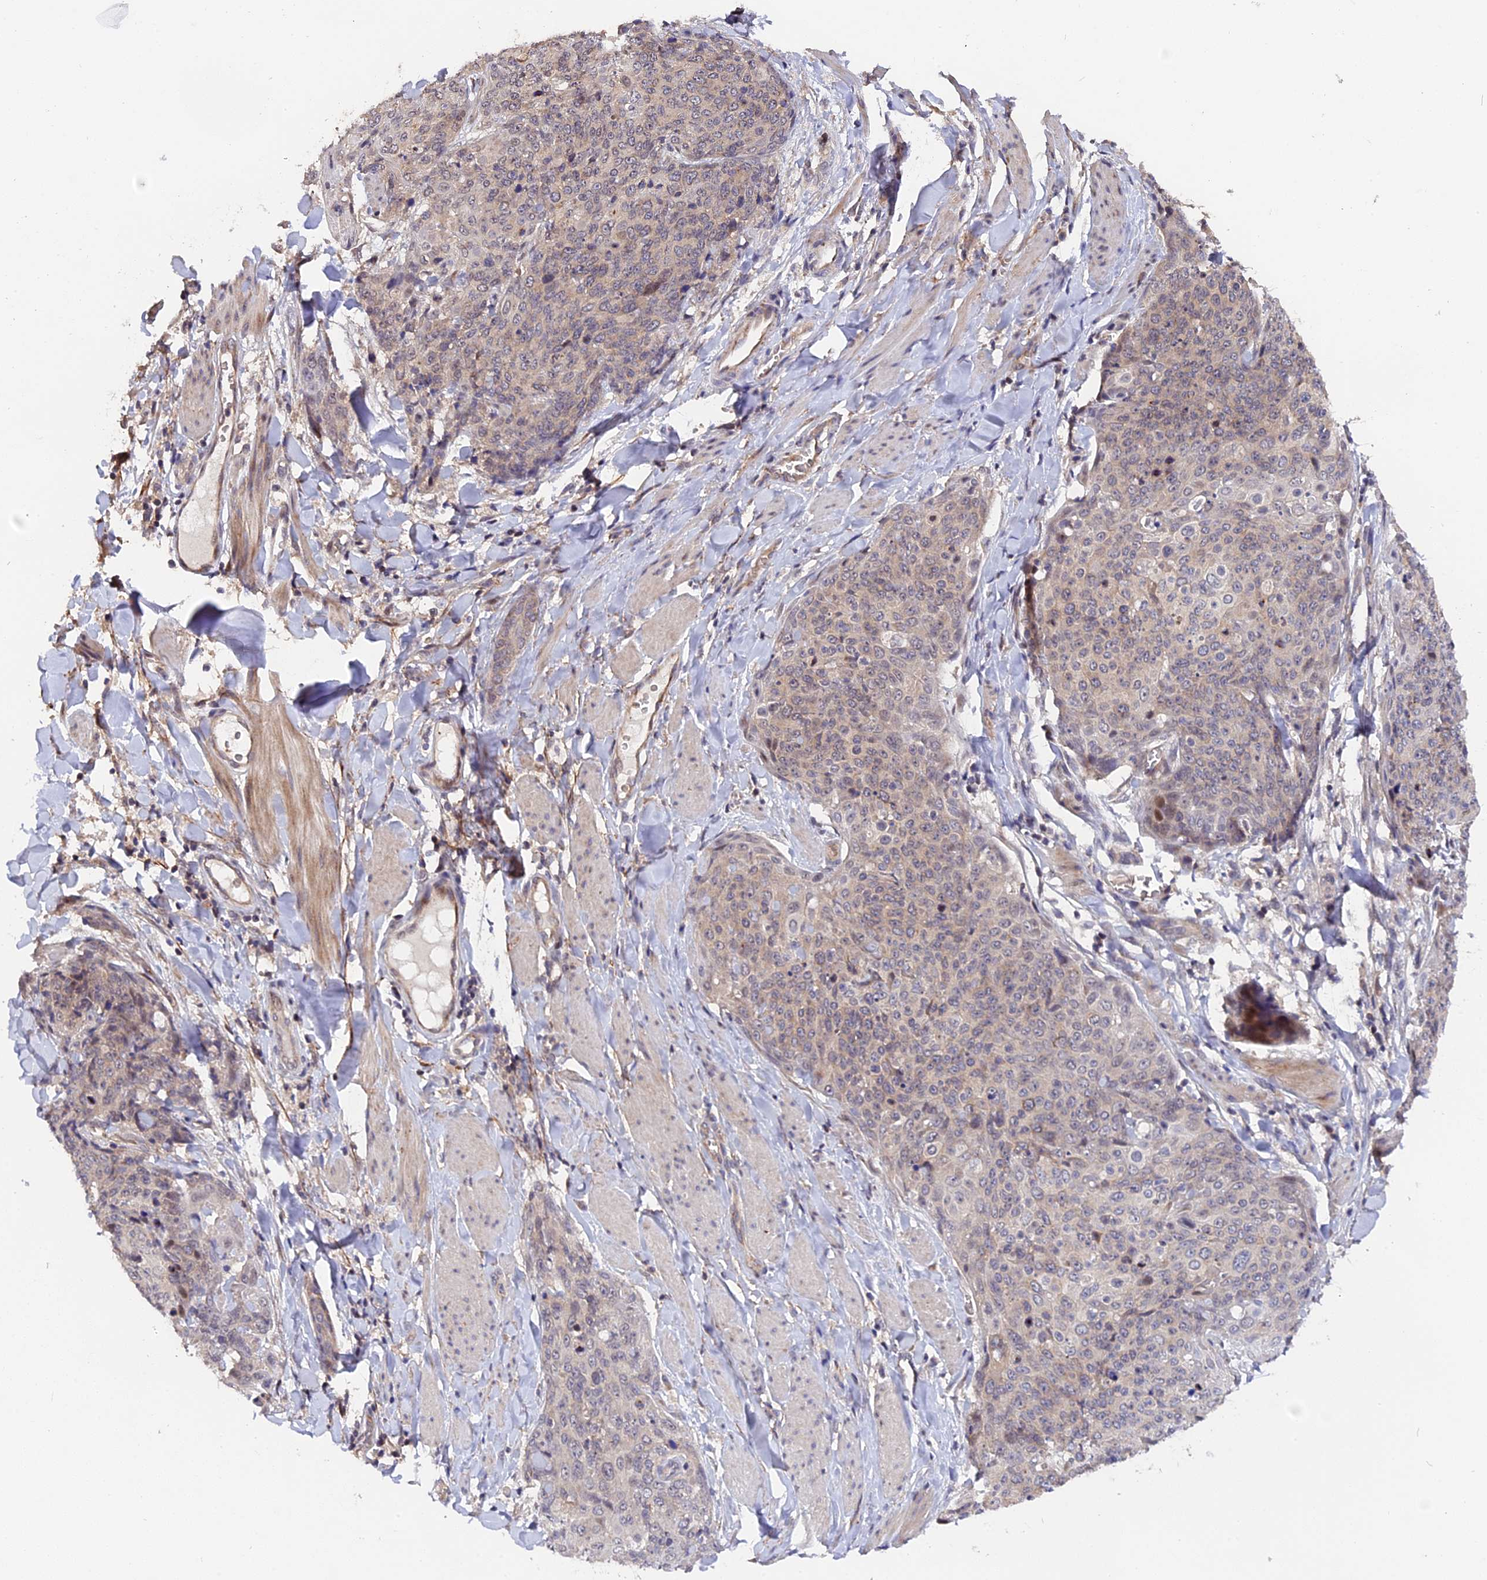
{"staining": {"intensity": "negative", "quantity": "none", "location": "none"}, "tissue": "skin cancer", "cell_type": "Tumor cells", "image_type": "cancer", "snomed": [{"axis": "morphology", "description": "Squamous cell carcinoma, NOS"}, {"axis": "topography", "description": "Skin"}, {"axis": "topography", "description": "Vulva"}], "caption": "Immunohistochemical staining of human skin cancer reveals no significant expression in tumor cells. The staining was performed using DAB to visualize the protein expression in brown, while the nuclei were stained in blue with hematoxylin (Magnification: 20x).", "gene": "TRMT1", "patient": {"sex": "female", "age": 85}}